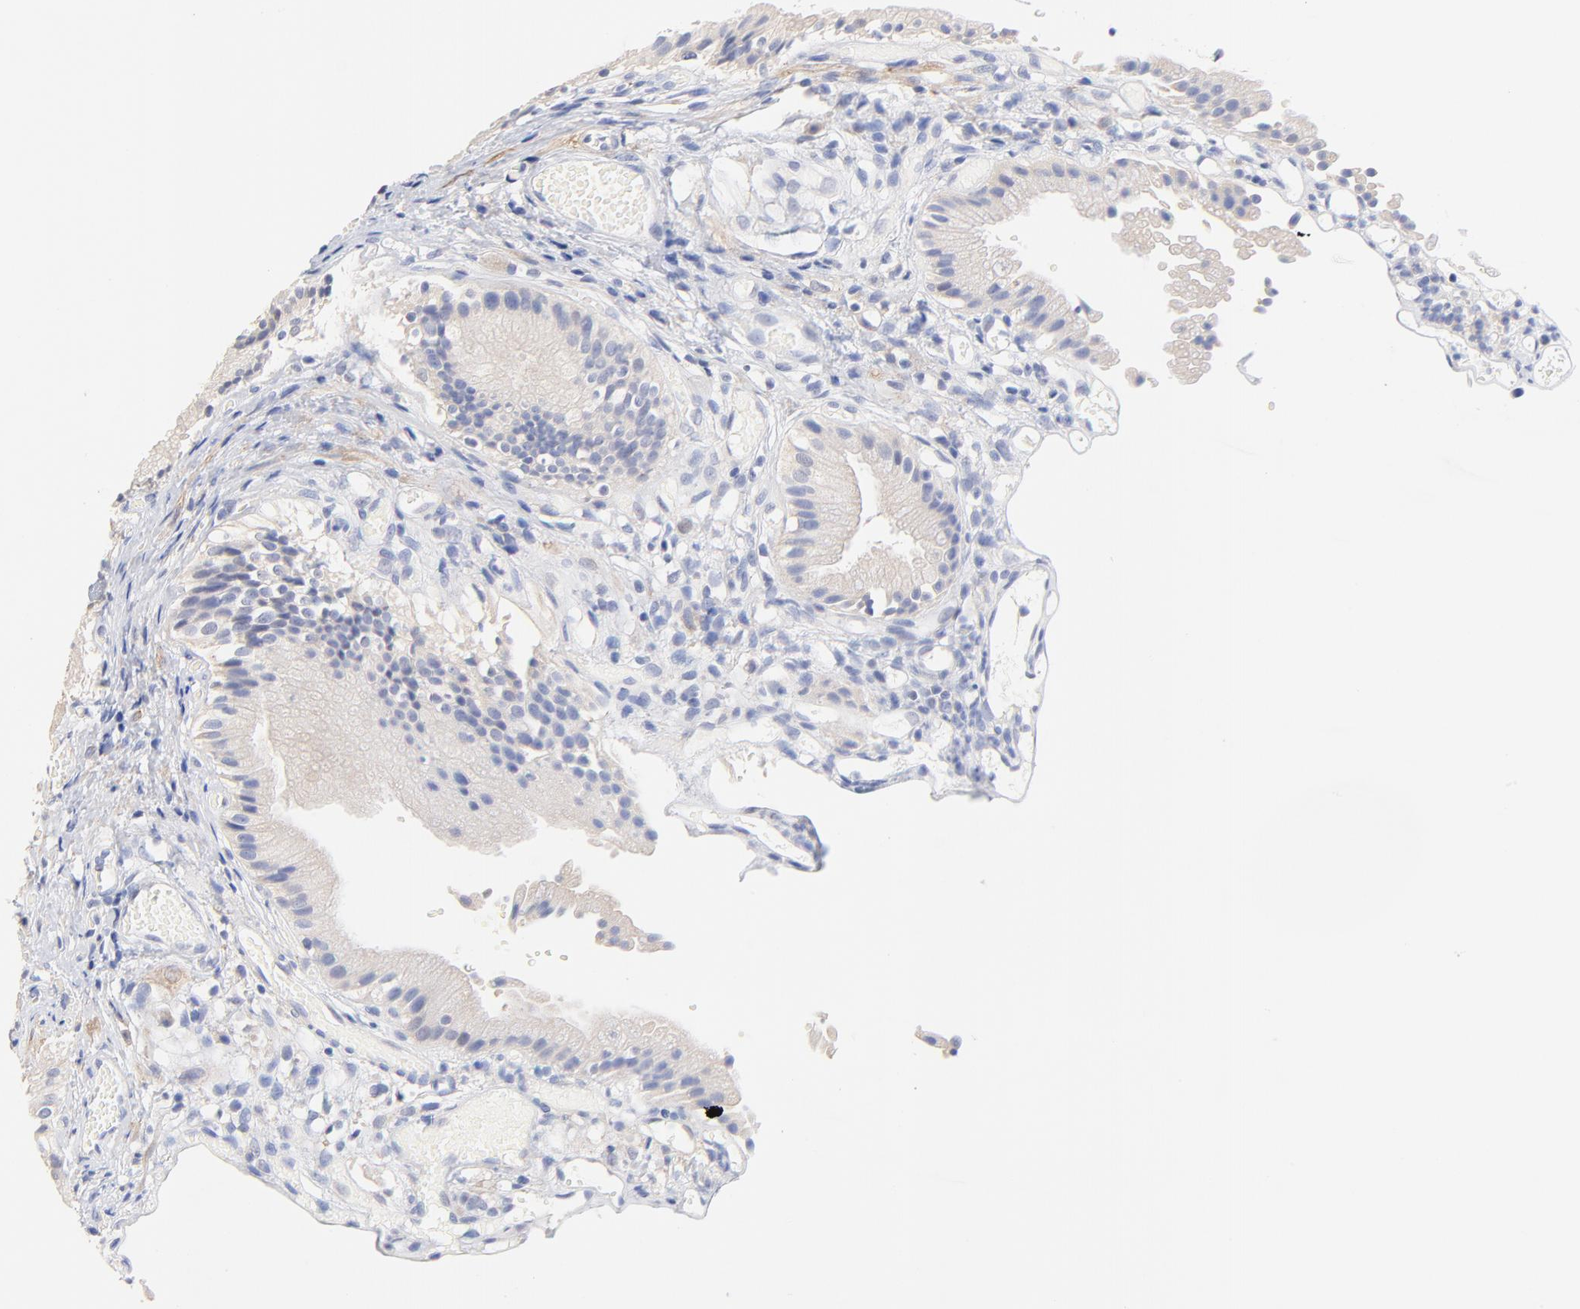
{"staining": {"intensity": "weak", "quantity": "25%-75%", "location": "cytoplasmic/membranous"}, "tissue": "gallbladder", "cell_type": "Glandular cells", "image_type": "normal", "snomed": [{"axis": "morphology", "description": "Normal tissue, NOS"}, {"axis": "topography", "description": "Gallbladder"}], "caption": "Weak cytoplasmic/membranous staining is appreciated in approximately 25%-75% of glandular cells in normal gallbladder.", "gene": "TWNK", "patient": {"sex": "male", "age": 65}}